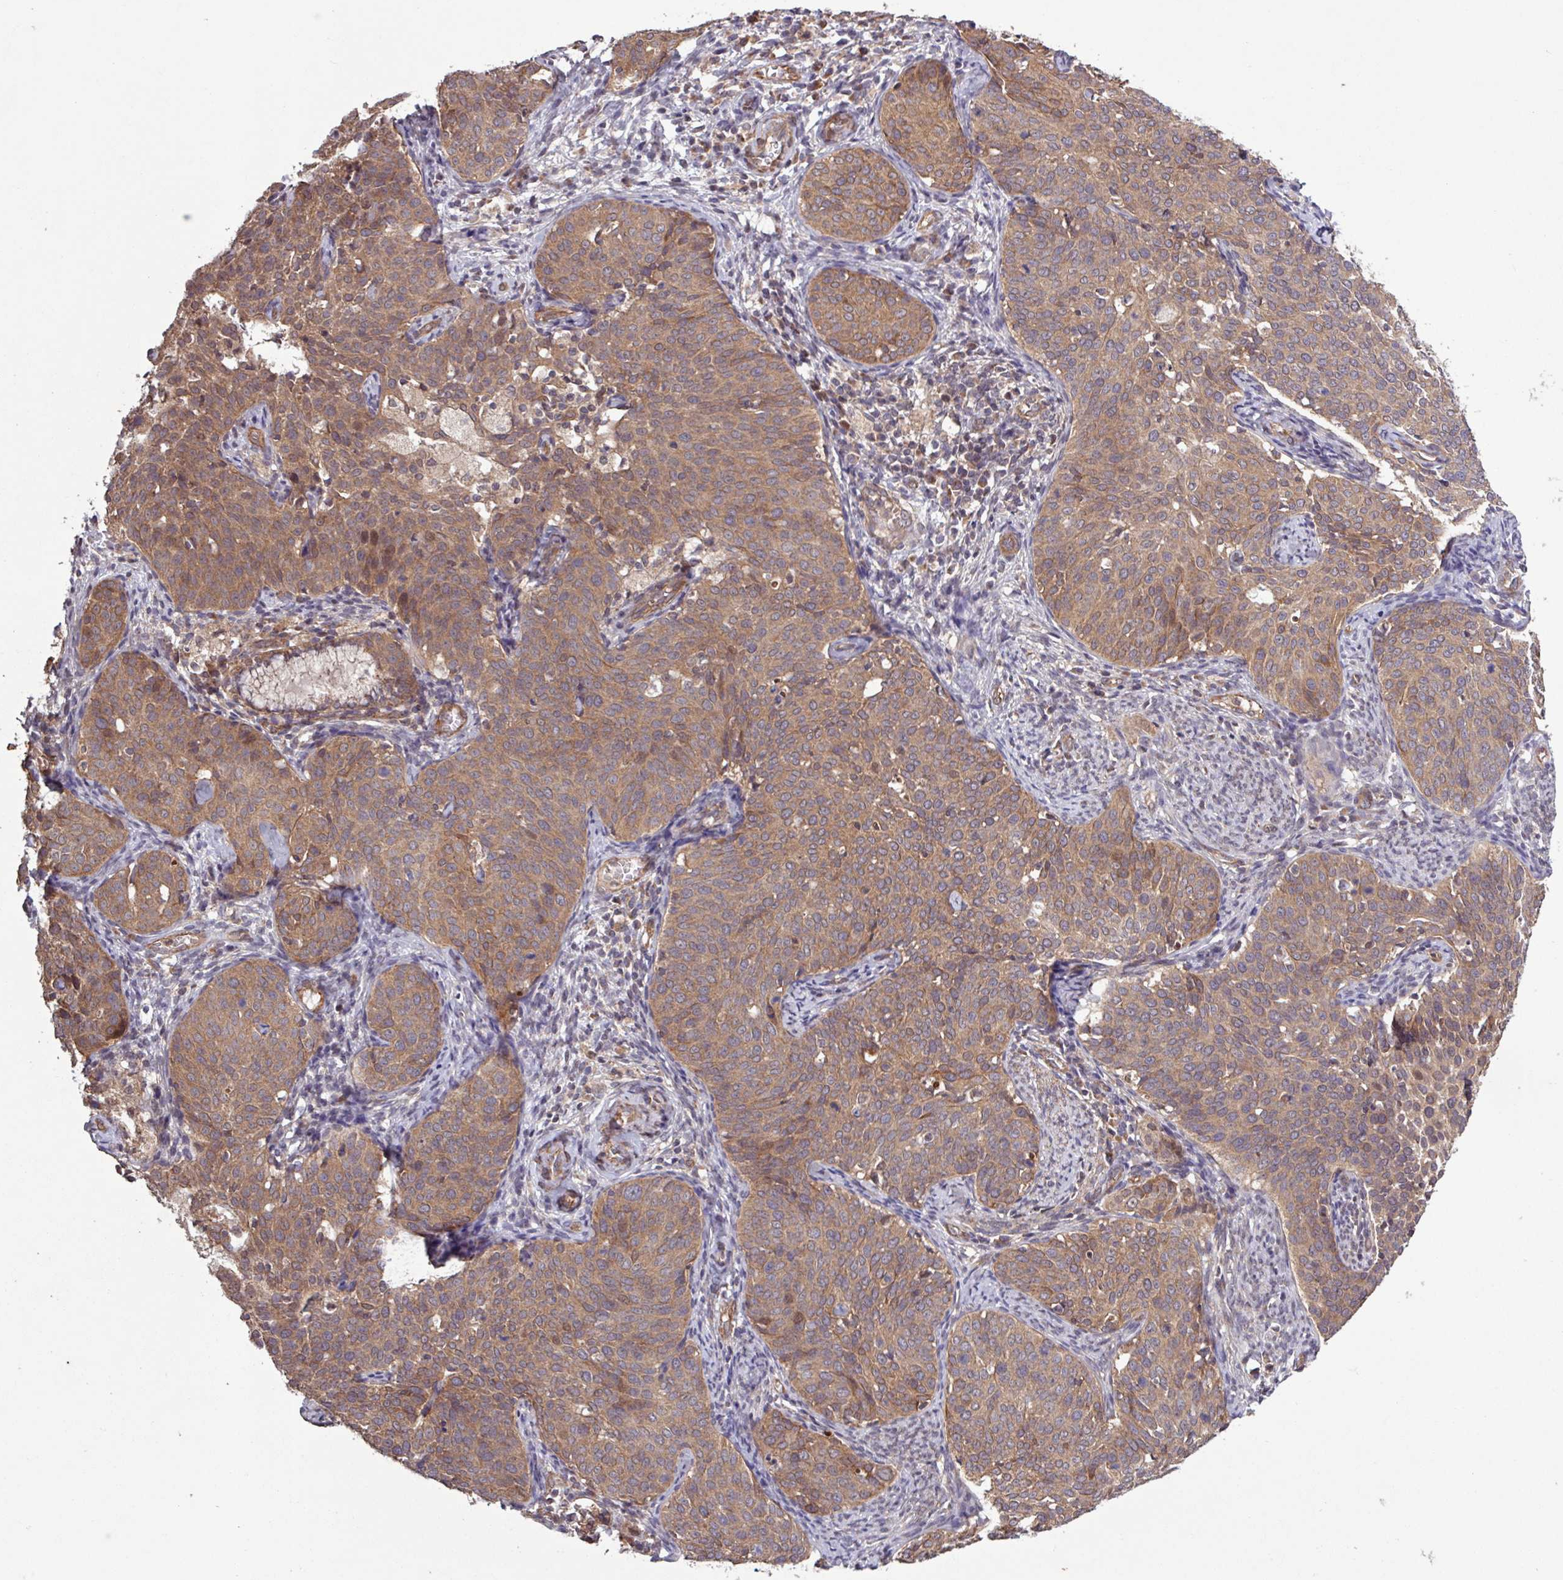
{"staining": {"intensity": "moderate", "quantity": ">75%", "location": "cytoplasmic/membranous"}, "tissue": "cervical cancer", "cell_type": "Tumor cells", "image_type": "cancer", "snomed": [{"axis": "morphology", "description": "Squamous cell carcinoma, NOS"}, {"axis": "topography", "description": "Cervix"}], "caption": "Tumor cells show medium levels of moderate cytoplasmic/membranous expression in about >75% of cells in squamous cell carcinoma (cervical).", "gene": "TRABD2A", "patient": {"sex": "female", "age": 44}}